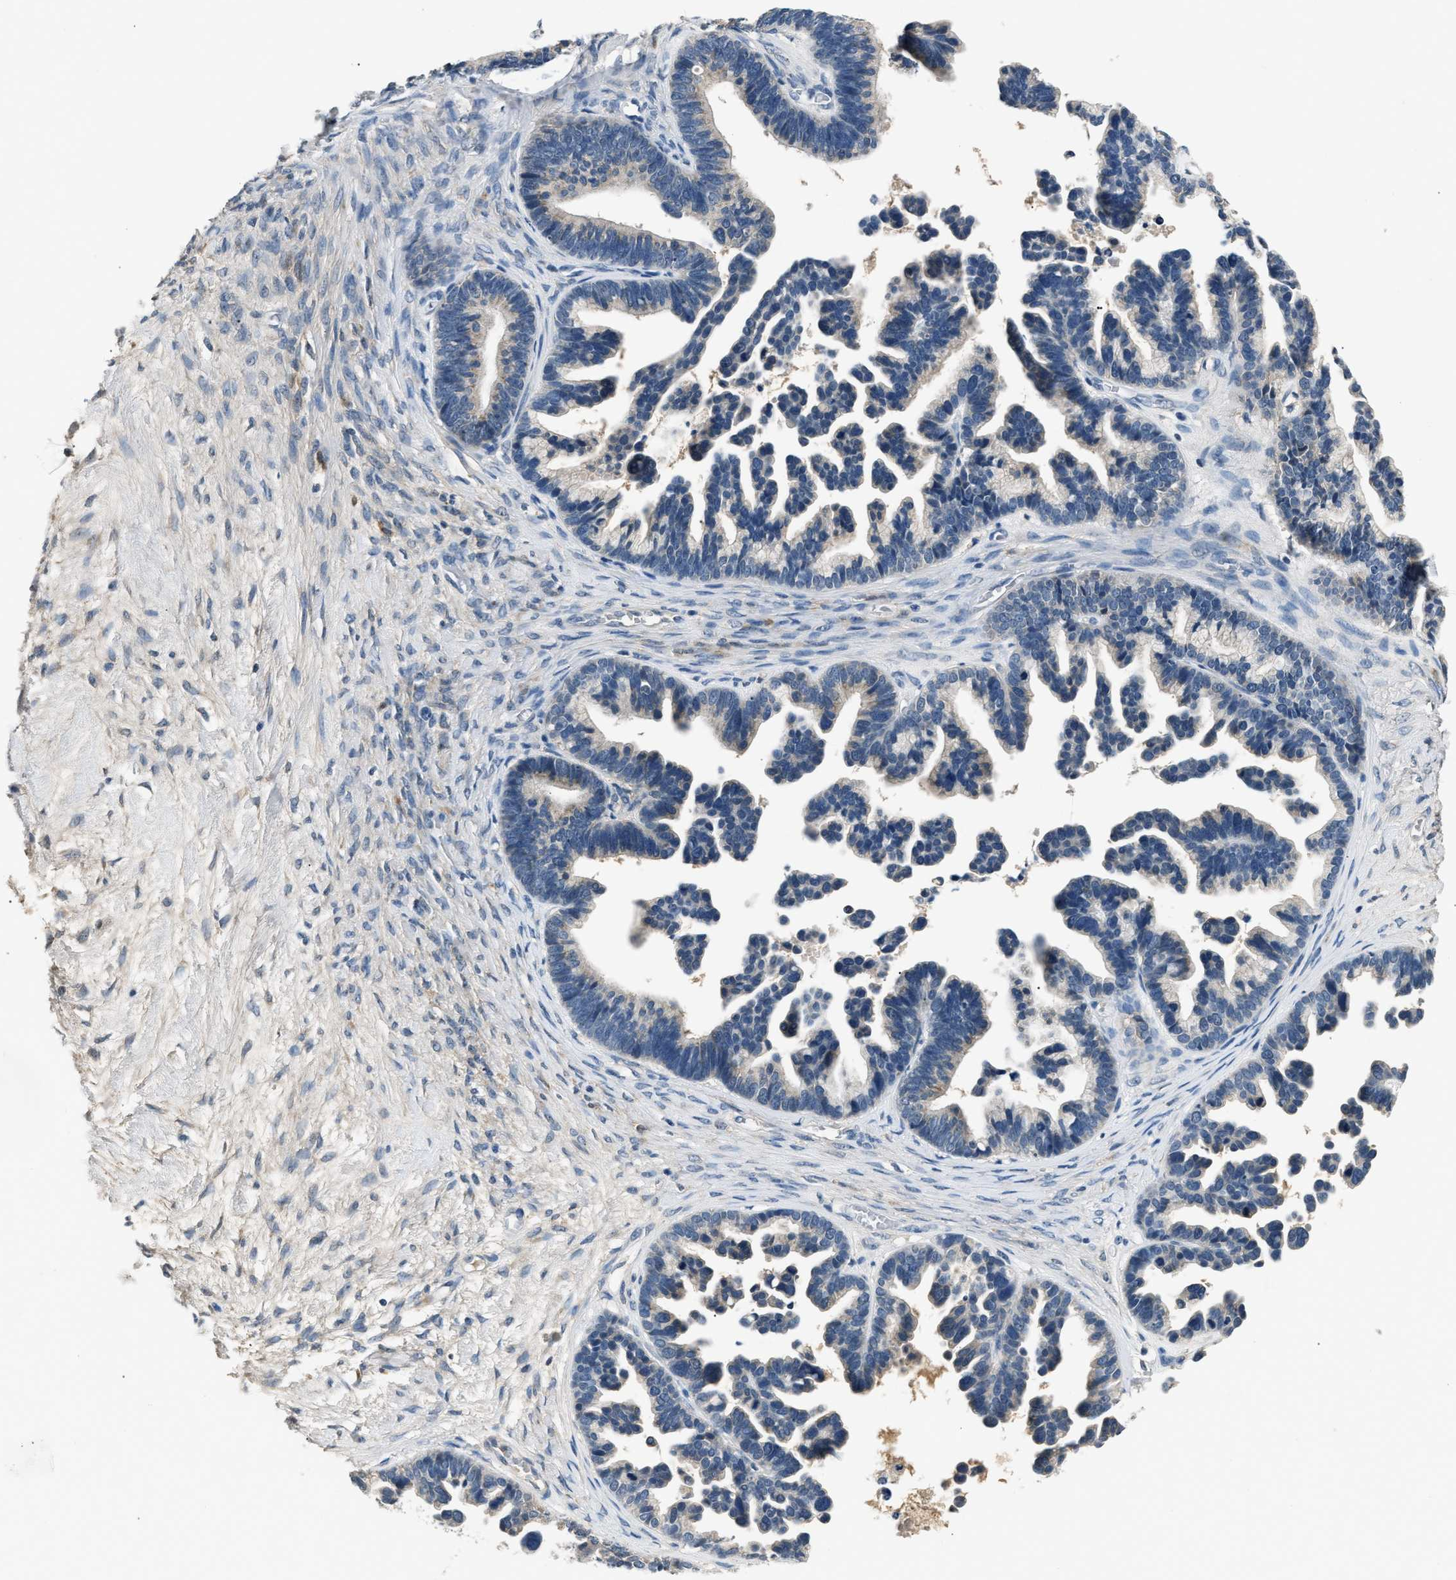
{"staining": {"intensity": "negative", "quantity": "none", "location": "none"}, "tissue": "ovarian cancer", "cell_type": "Tumor cells", "image_type": "cancer", "snomed": [{"axis": "morphology", "description": "Cystadenocarcinoma, serous, NOS"}, {"axis": "topography", "description": "Ovary"}], "caption": "High power microscopy micrograph of an immunohistochemistry (IHC) photomicrograph of ovarian cancer, revealing no significant positivity in tumor cells.", "gene": "INHA", "patient": {"sex": "female", "age": 56}}